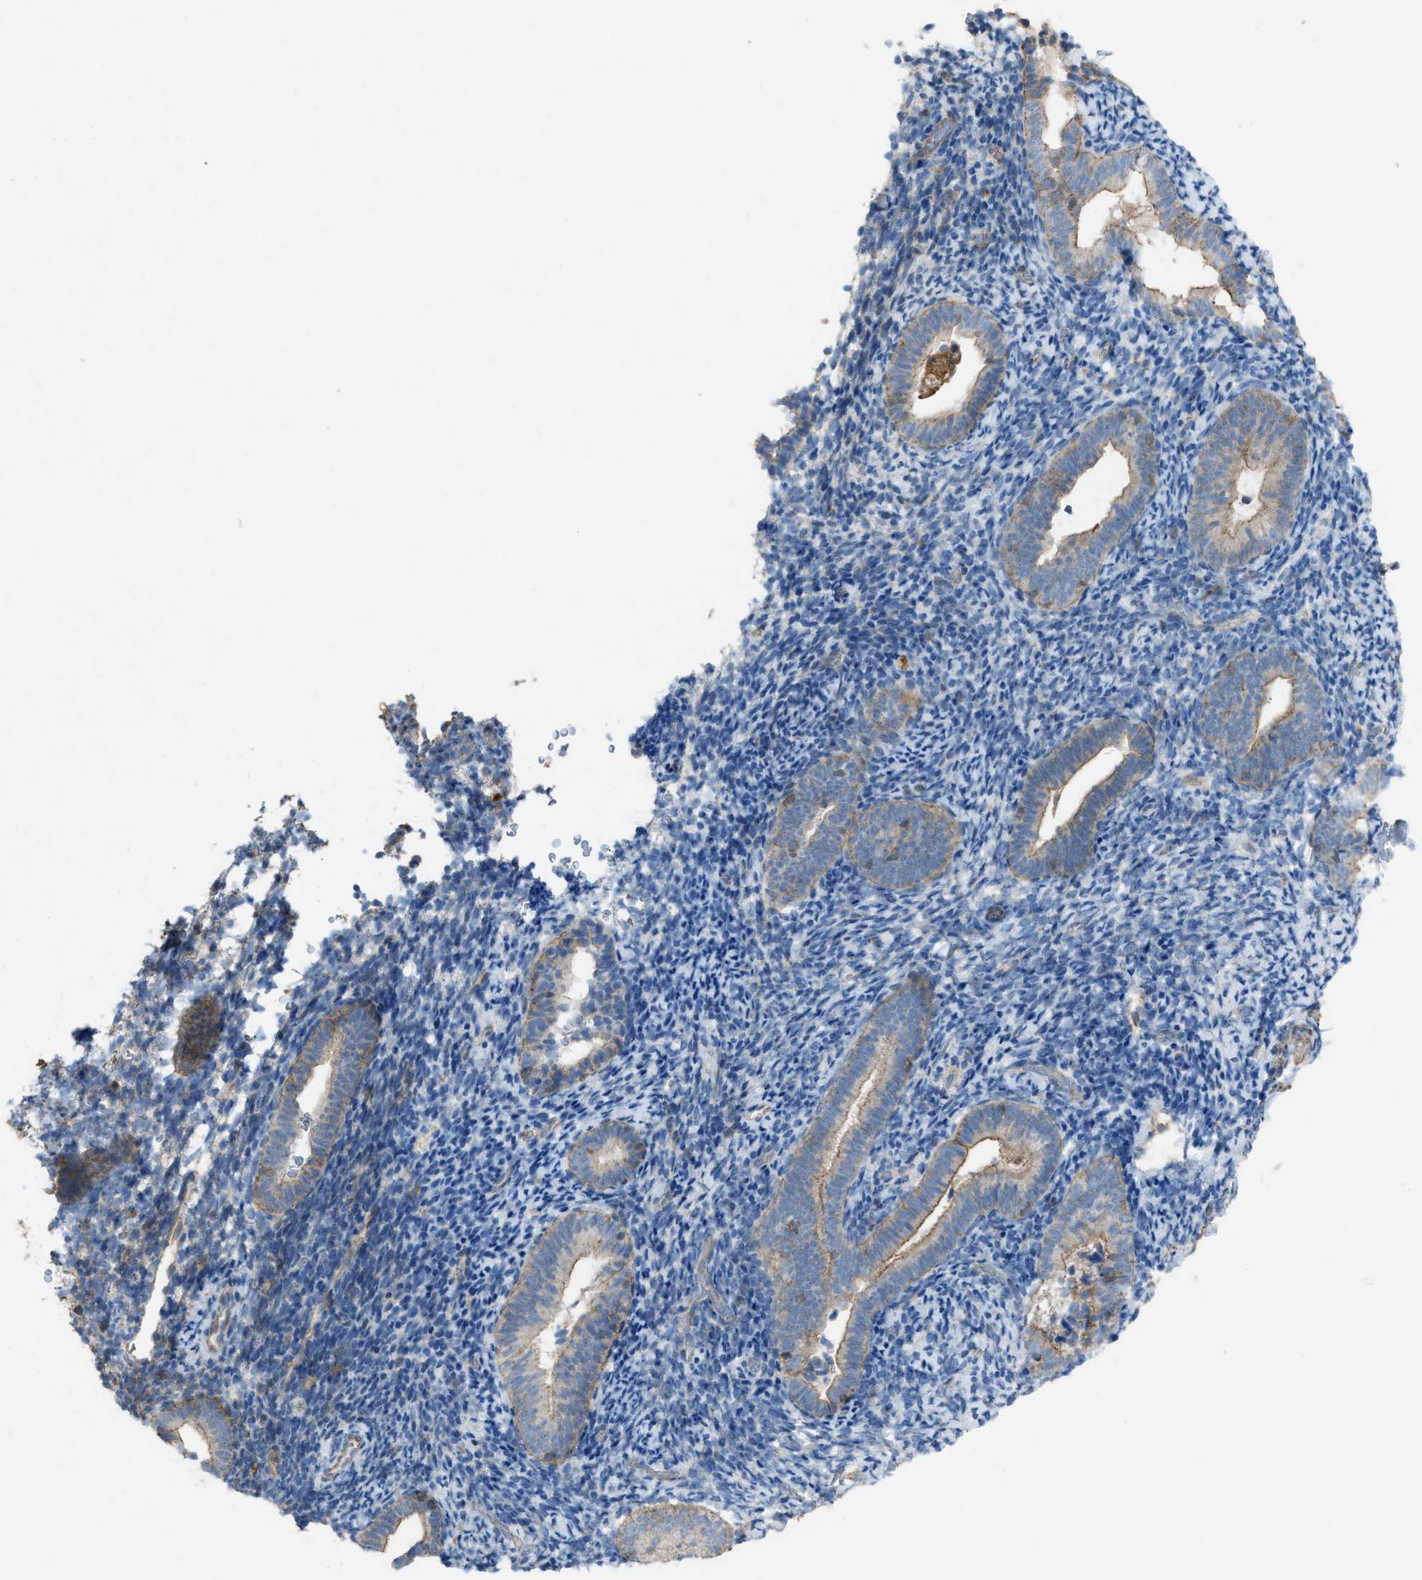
{"staining": {"intensity": "negative", "quantity": "none", "location": "none"}, "tissue": "endometrium", "cell_type": "Cells in endometrial stroma", "image_type": "normal", "snomed": [{"axis": "morphology", "description": "Normal tissue, NOS"}, {"axis": "topography", "description": "Endometrium"}], "caption": "DAB (3,3'-diaminobenzidine) immunohistochemical staining of benign human endometrium reveals no significant staining in cells in endometrial stroma. Nuclei are stained in blue.", "gene": "NCK2", "patient": {"sex": "female", "age": 51}}